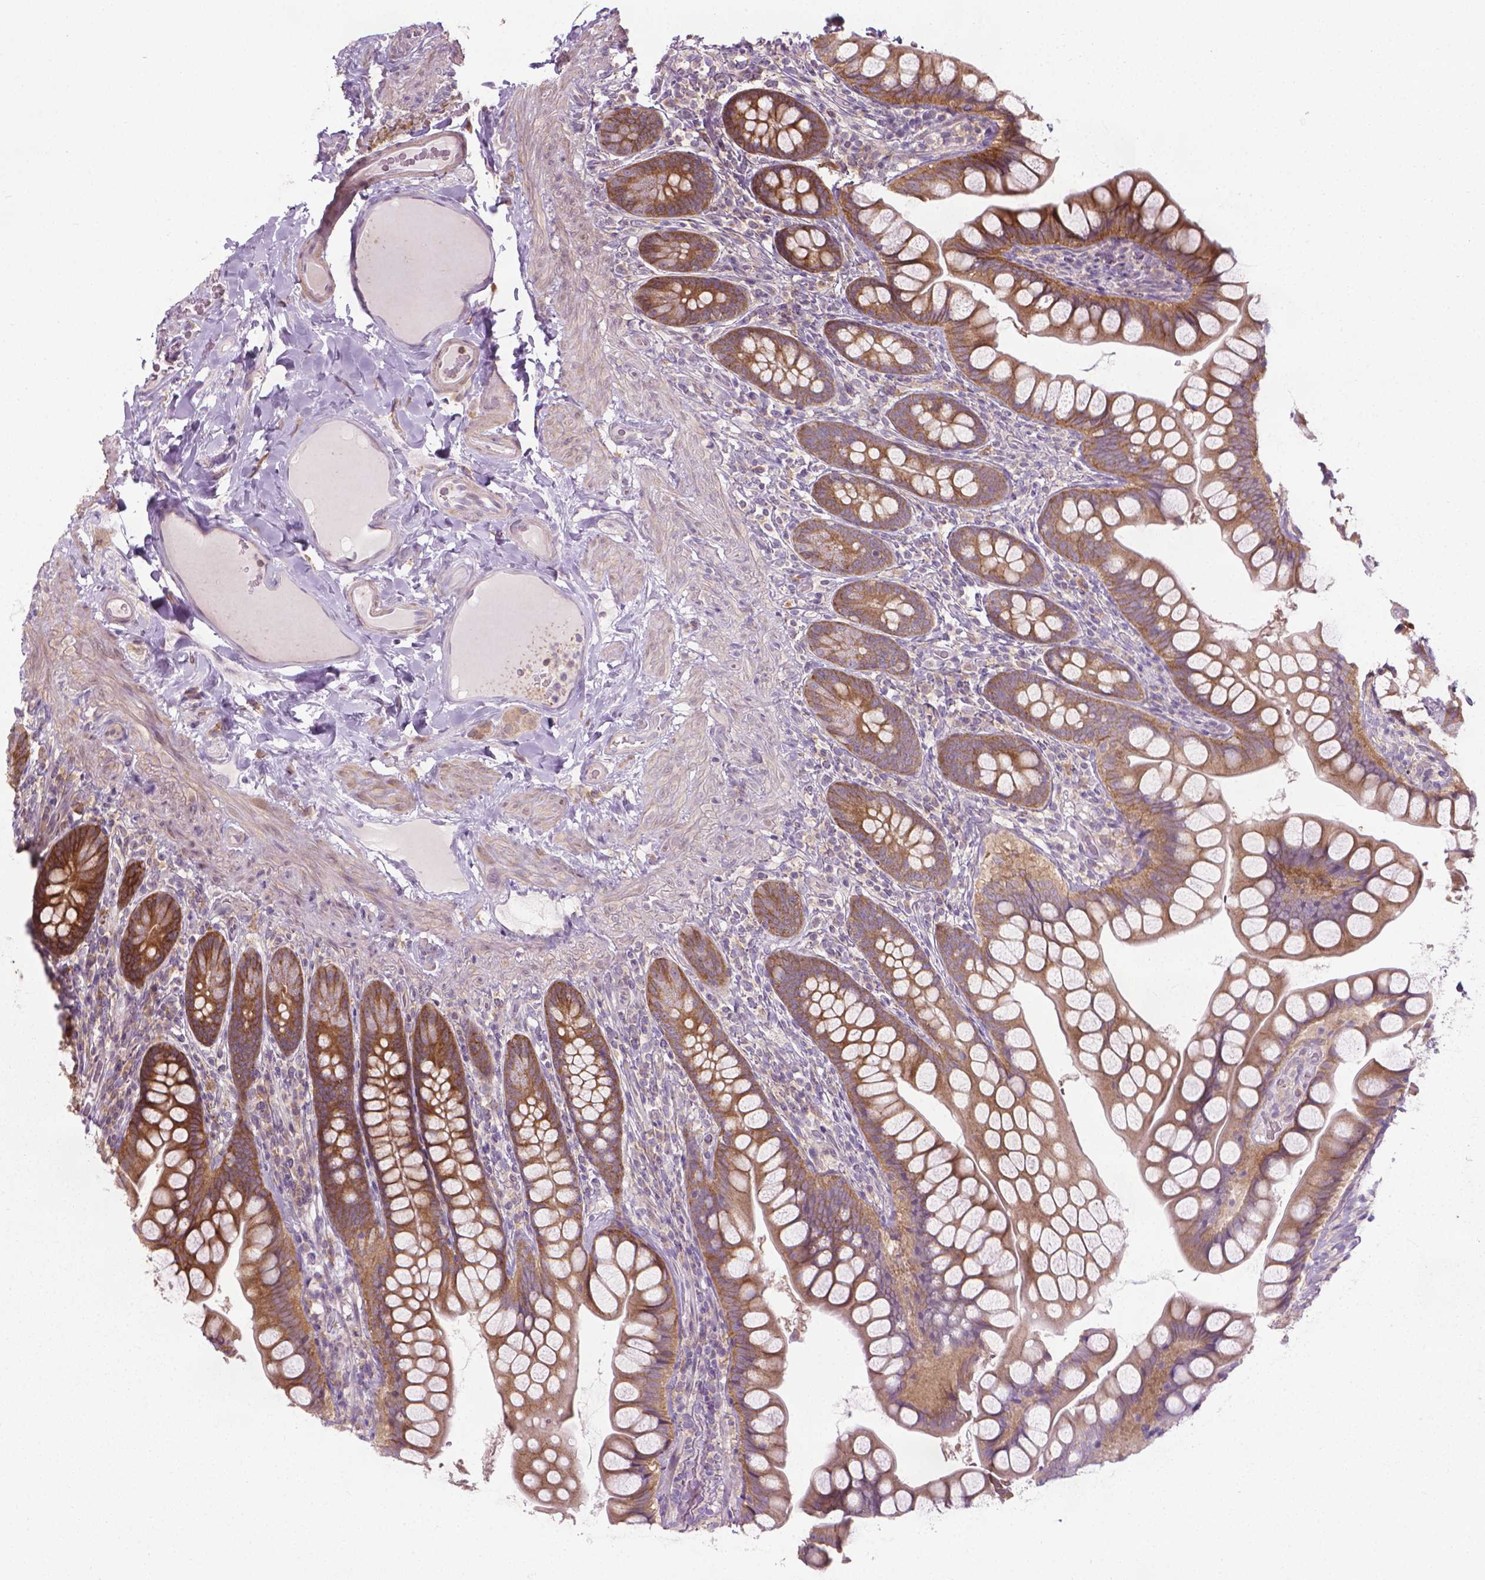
{"staining": {"intensity": "moderate", "quantity": ">75%", "location": "cytoplasmic/membranous"}, "tissue": "small intestine", "cell_type": "Glandular cells", "image_type": "normal", "snomed": [{"axis": "morphology", "description": "Normal tissue, NOS"}, {"axis": "topography", "description": "Small intestine"}], "caption": "Immunohistochemical staining of benign small intestine reveals medium levels of moderate cytoplasmic/membranous positivity in about >75% of glandular cells.", "gene": "PRAG1", "patient": {"sex": "male", "age": 70}}